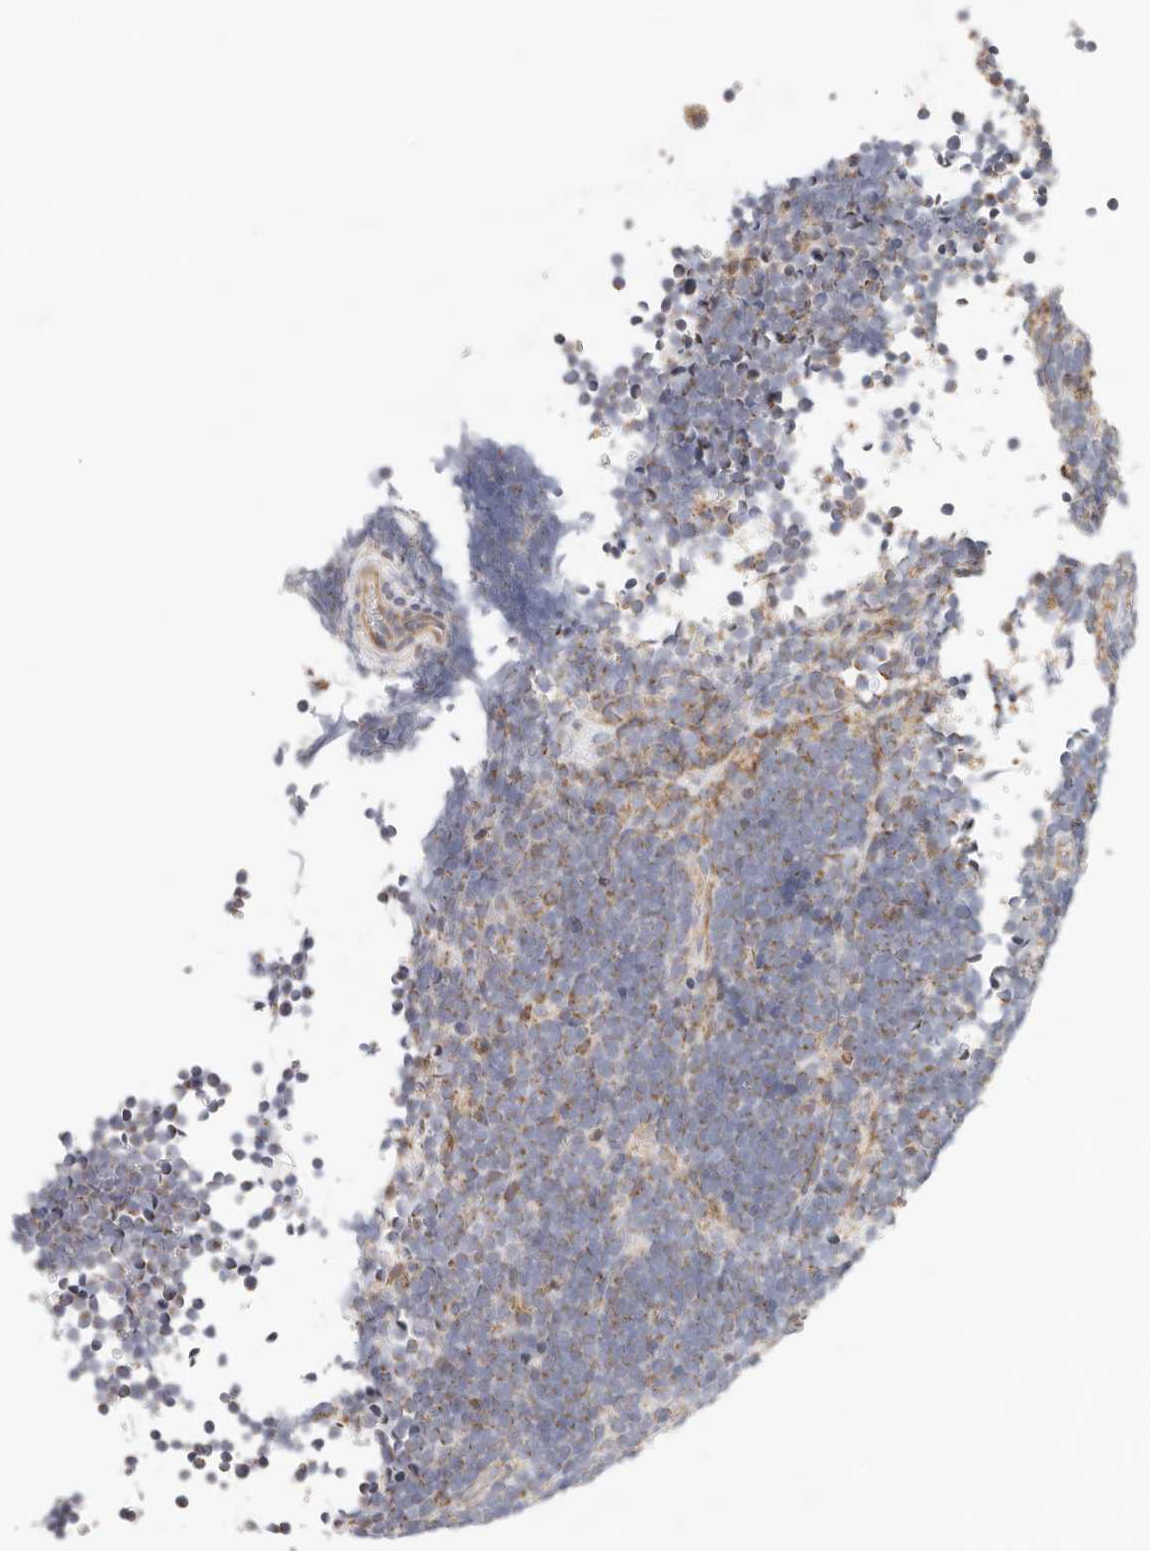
{"staining": {"intensity": "moderate", "quantity": "25%-75%", "location": "cytoplasmic/membranous"}, "tissue": "lymphoma", "cell_type": "Tumor cells", "image_type": "cancer", "snomed": [{"axis": "morphology", "description": "Malignant lymphoma, non-Hodgkin's type, High grade"}, {"axis": "topography", "description": "Lymph node"}], "caption": "An immunohistochemistry micrograph of neoplastic tissue is shown. Protein staining in brown labels moderate cytoplasmic/membranous positivity in lymphoma within tumor cells. (Brightfield microscopy of DAB IHC at high magnification).", "gene": "AFDN", "patient": {"sex": "male", "age": 13}}